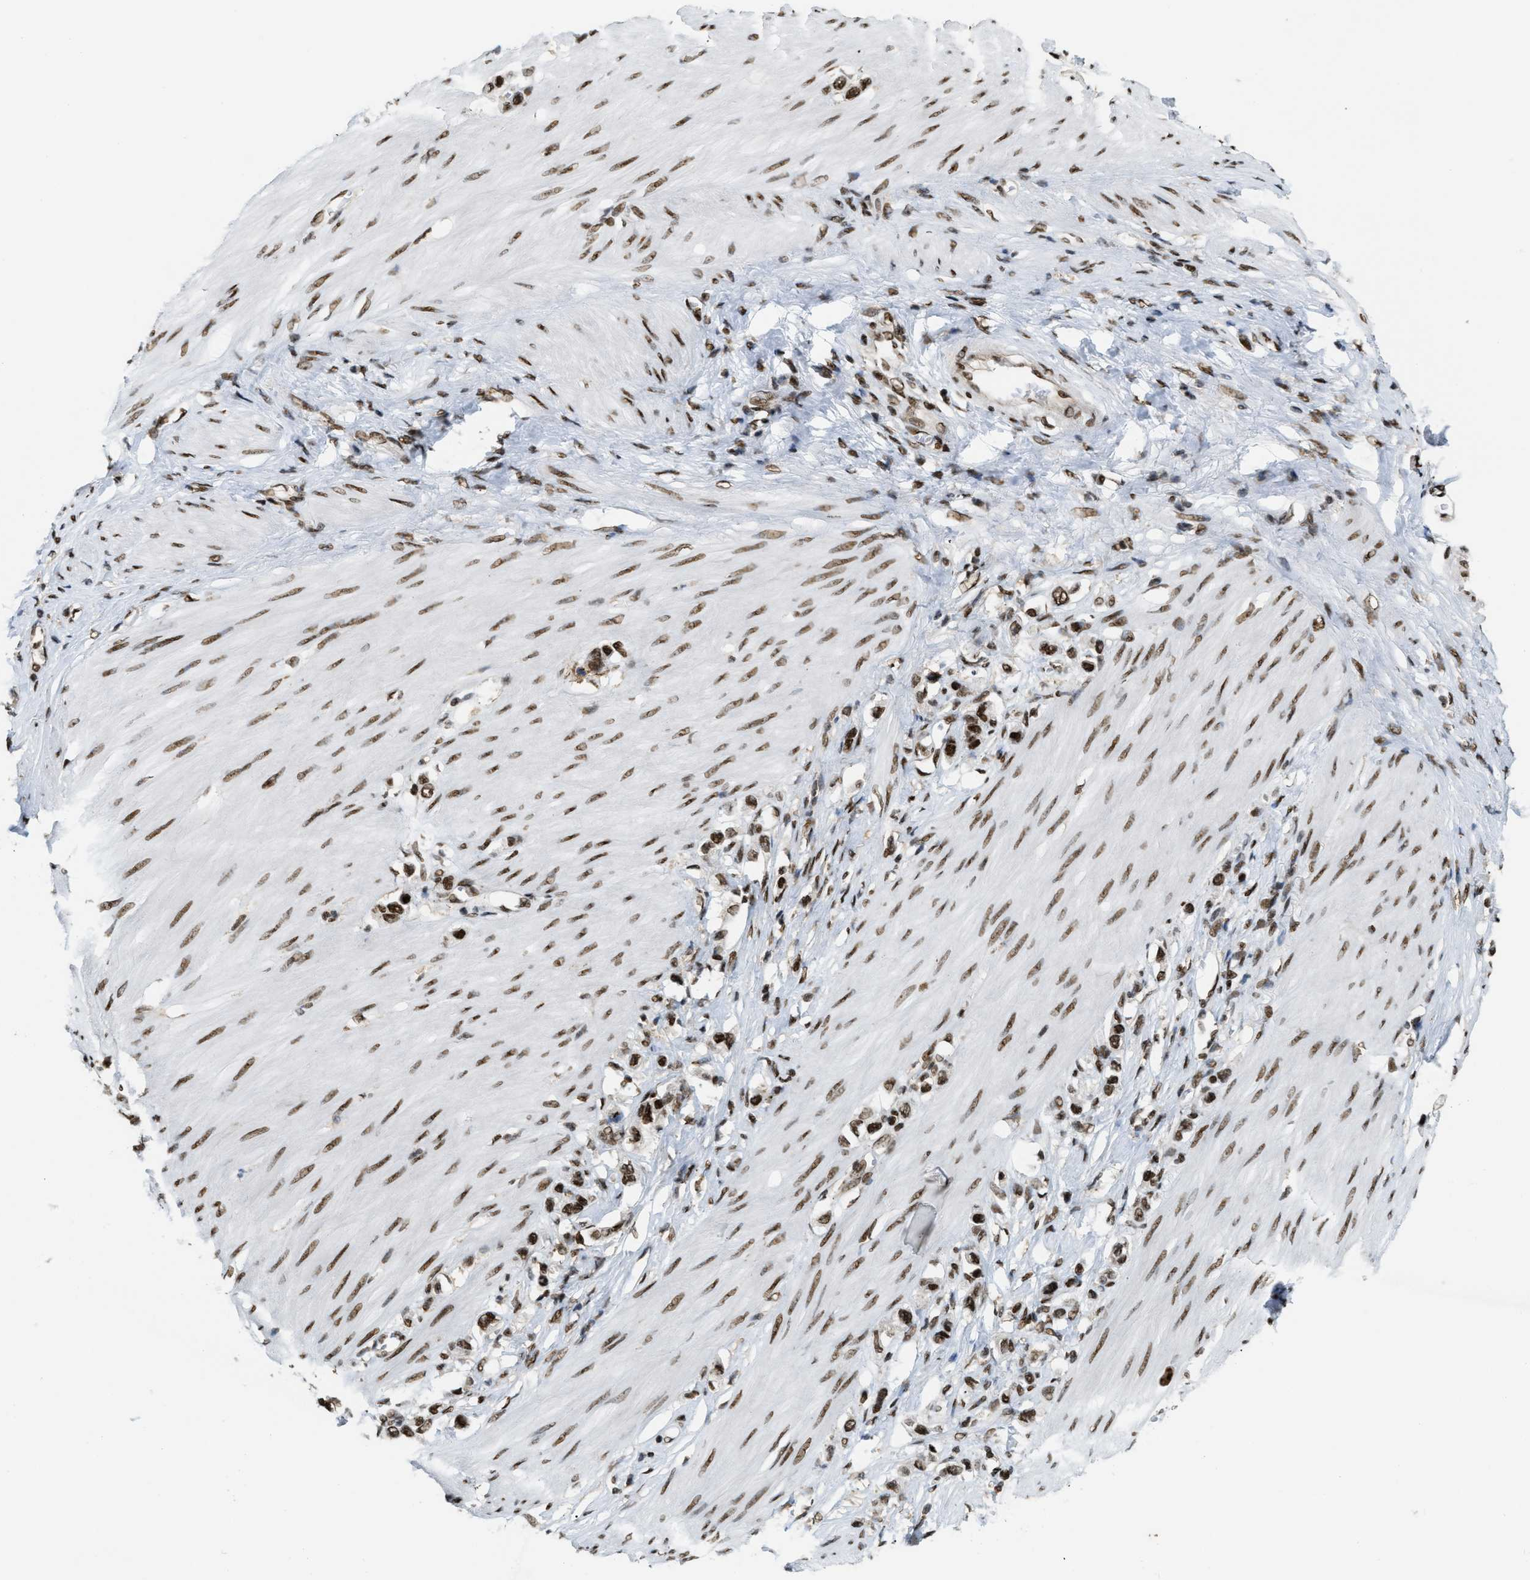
{"staining": {"intensity": "moderate", "quantity": ">75%", "location": "nuclear"}, "tissue": "stomach cancer", "cell_type": "Tumor cells", "image_type": "cancer", "snomed": [{"axis": "morphology", "description": "Adenocarcinoma, NOS"}, {"axis": "topography", "description": "Stomach"}], "caption": "Immunohistochemical staining of stomach cancer reveals medium levels of moderate nuclear protein staining in approximately >75% of tumor cells.", "gene": "NUMA1", "patient": {"sex": "female", "age": 65}}